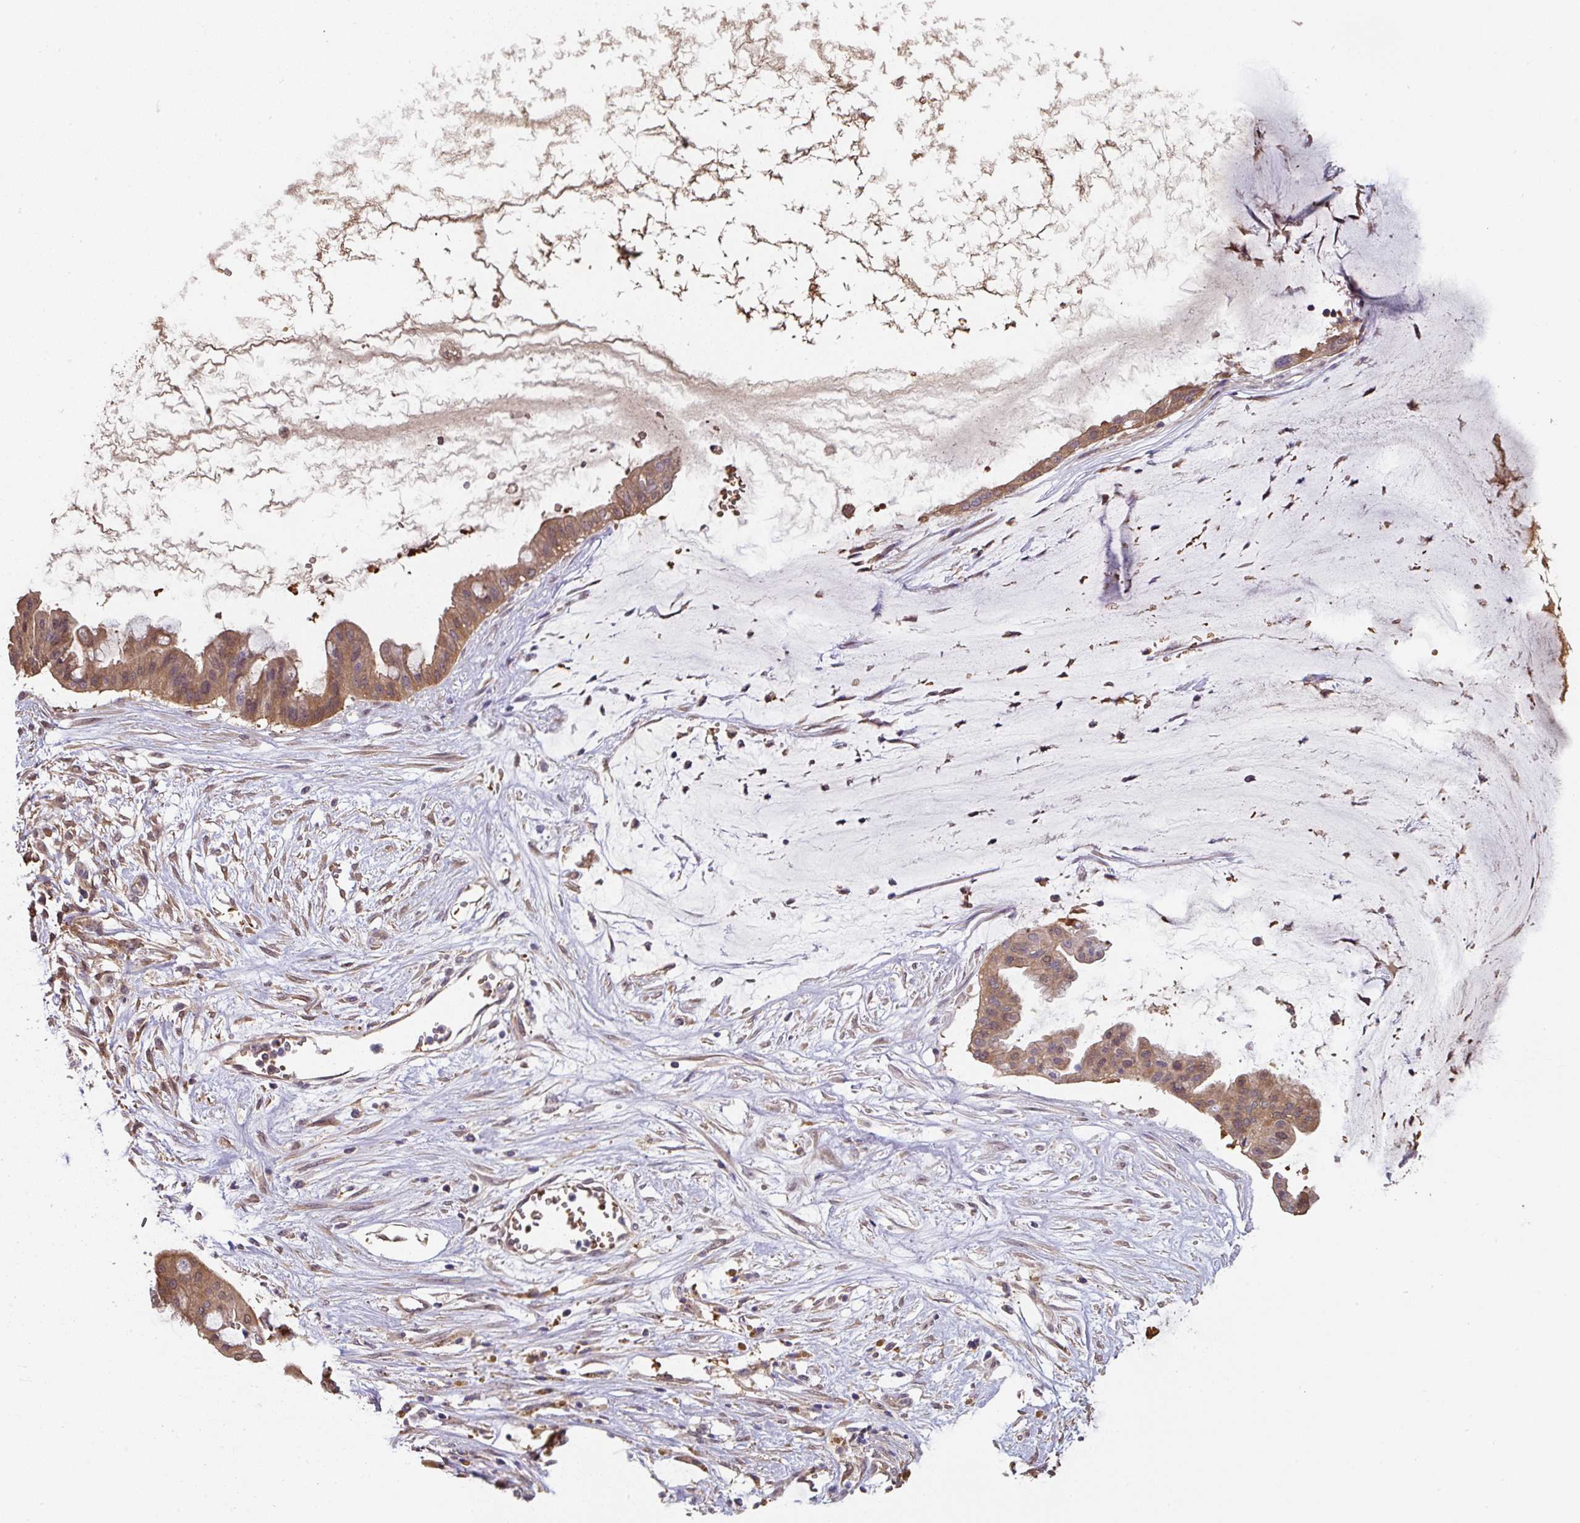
{"staining": {"intensity": "moderate", "quantity": ">75%", "location": "cytoplasmic/membranous"}, "tissue": "ovarian cancer", "cell_type": "Tumor cells", "image_type": "cancer", "snomed": [{"axis": "morphology", "description": "Cystadenocarcinoma, mucinous, NOS"}, {"axis": "topography", "description": "Ovary"}], "caption": "High-power microscopy captured an immunohistochemistry (IHC) micrograph of ovarian cancer (mucinous cystadenocarcinoma), revealing moderate cytoplasmic/membranous staining in about >75% of tumor cells.", "gene": "ST13", "patient": {"sex": "female", "age": 73}}